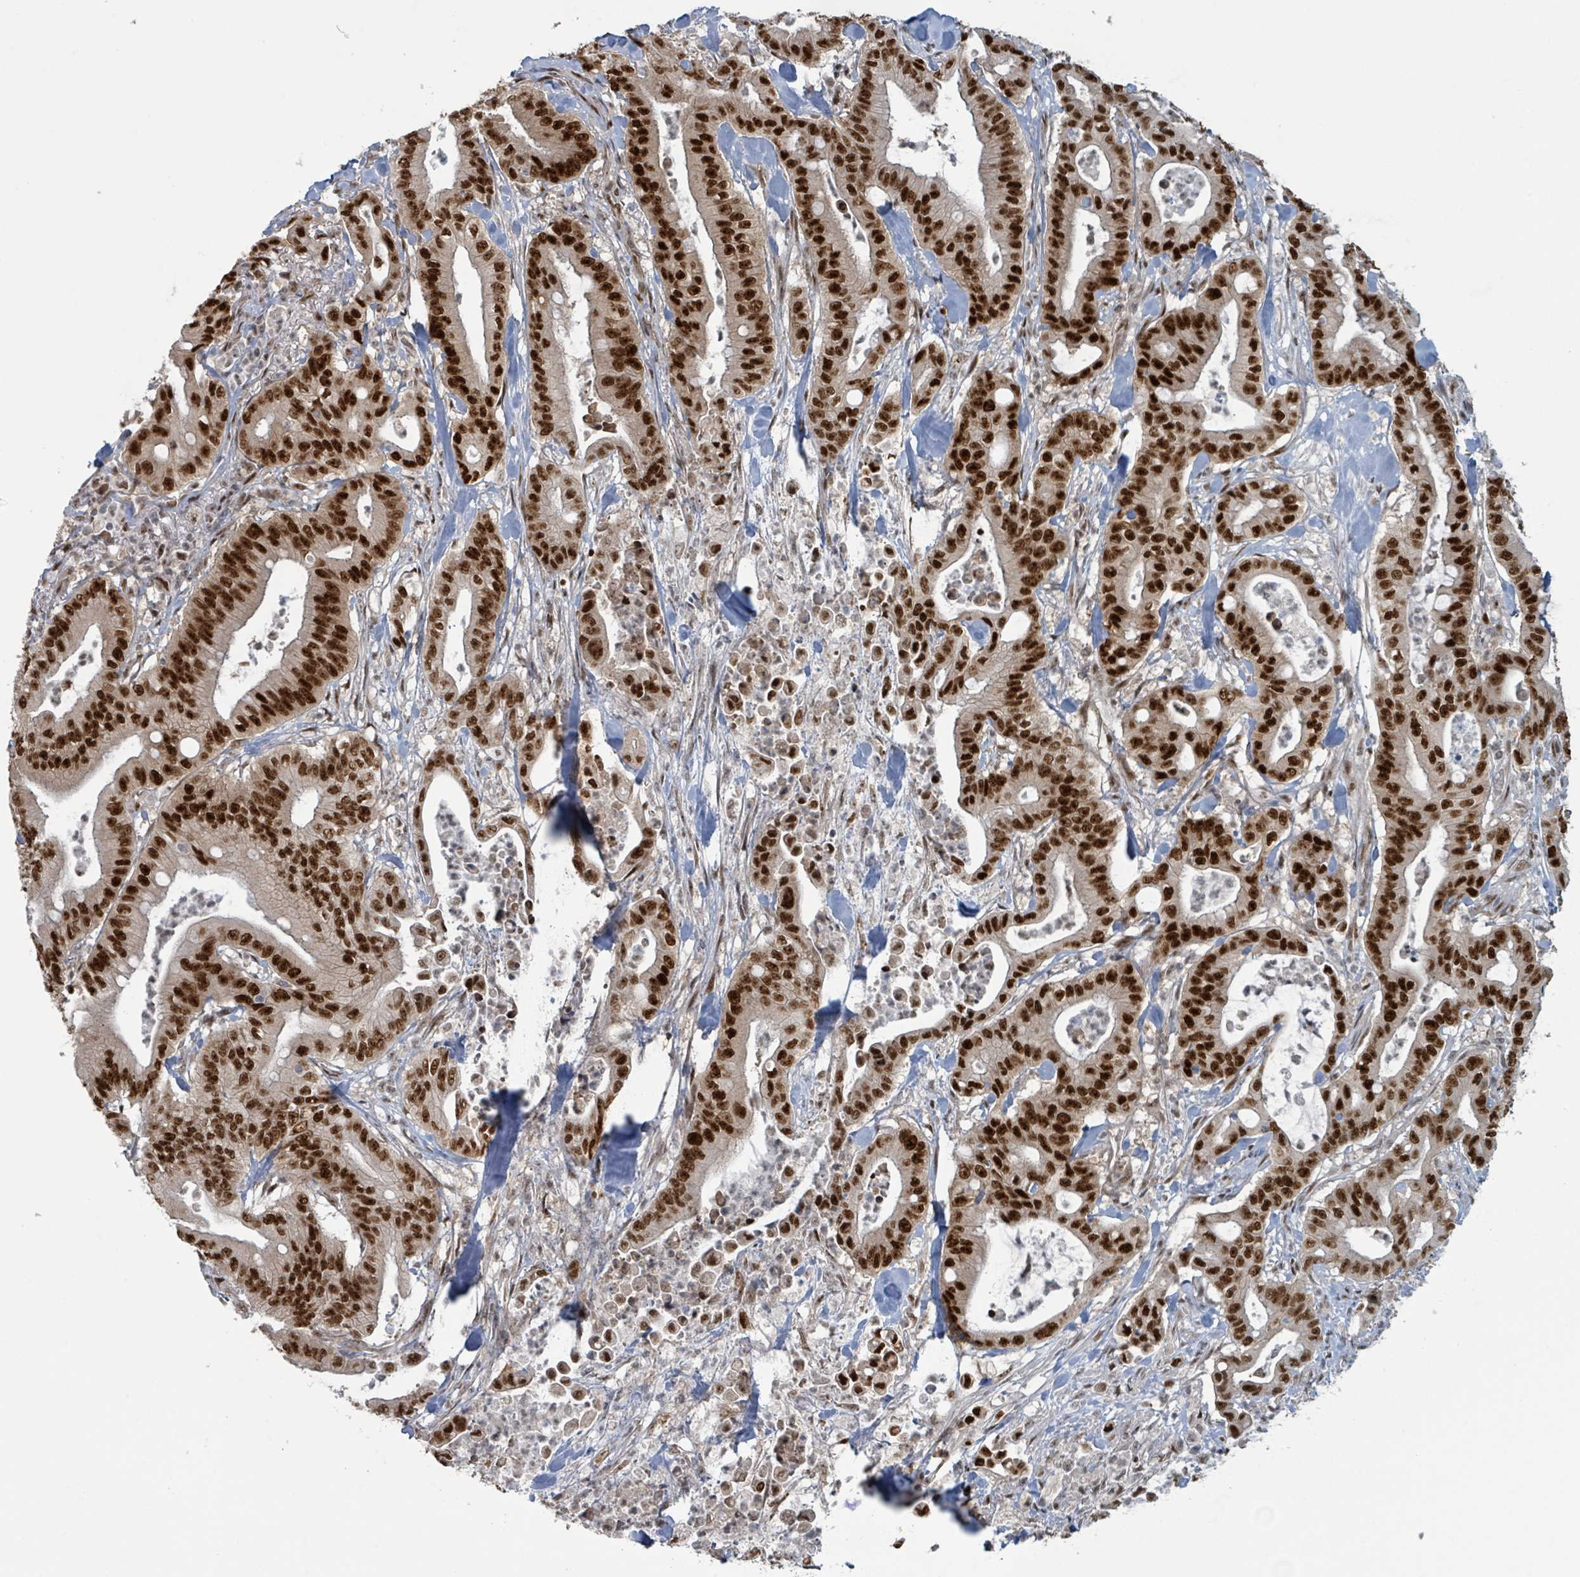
{"staining": {"intensity": "strong", "quantity": ">75%", "location": "nuclear"}, "tissue": "pancreatic cancer", "cell_type": "Tumor cells", "image_type": "cancer", "snomed": [{"axis": "morphology", "description": "Adenocarcinoma, NOS"}, {"axis": "topography", "description": "Pancreas"}], "caption": "Pancreatic cancer stained with DAB (3,3'-diaminobenzidine) immunohistochemistry shows high levels of strong nuclear staining in about >75% of tumor cells.", "gene": "KLF3", "patient": {"sex": "male", "age": 71}}